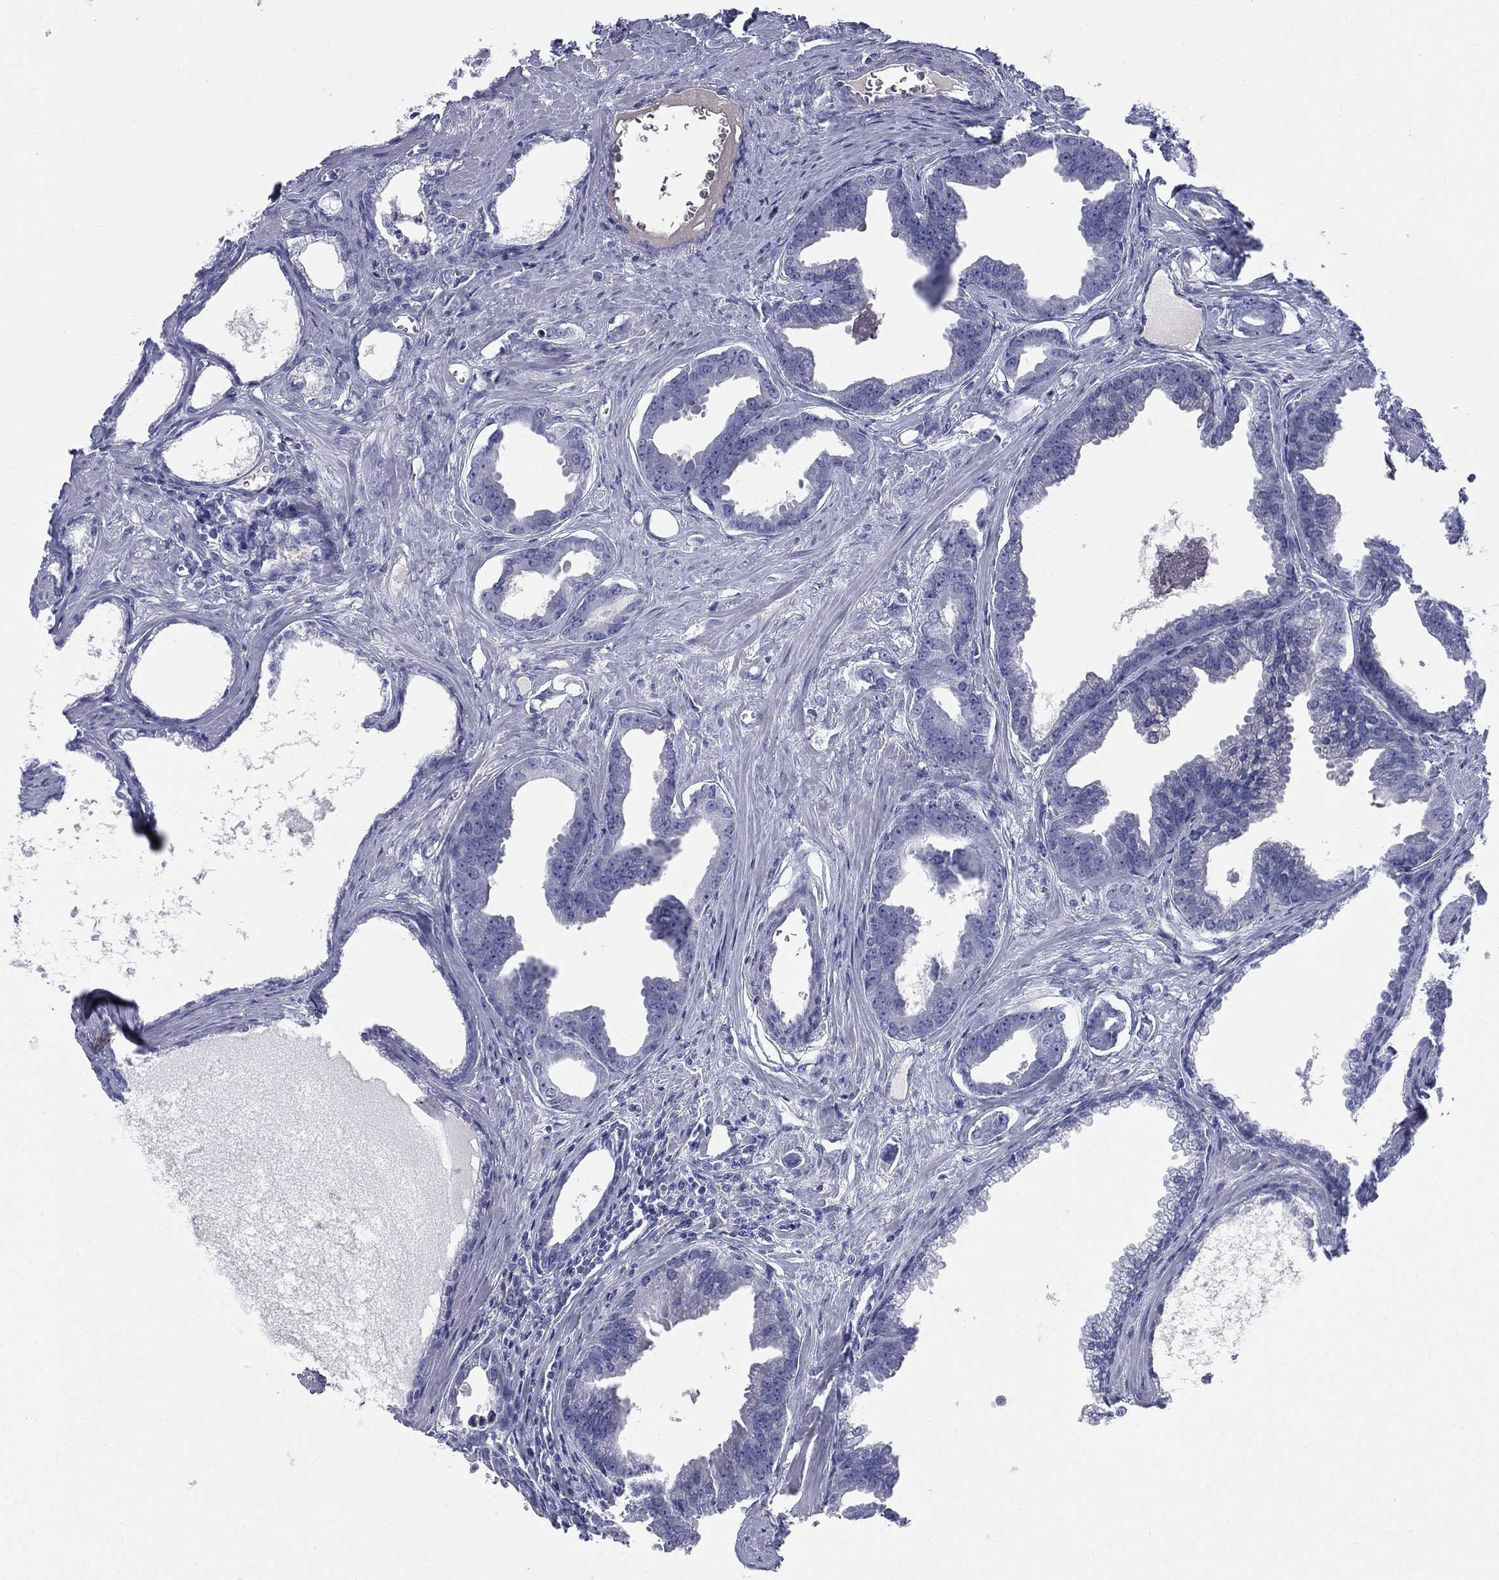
{"staining": {"intensity": "negative", "quantity": "none", "location": "none"}, "tissue": "prostate cancer", "cell_type": "Tumor cells", "image_type": "cancer", "snomed": [{"axis": "morphology", "description": "Adenocarcinoma, NOS"}, {"axis": "topography", "description": "Prostate"}], "caption": "Protein analysis of prostate cancer (adenocarcinoma) demonstrates no significant expression in tumor cells.", "gene": "HP", "patient": {"sex": "male", "age": 66}}